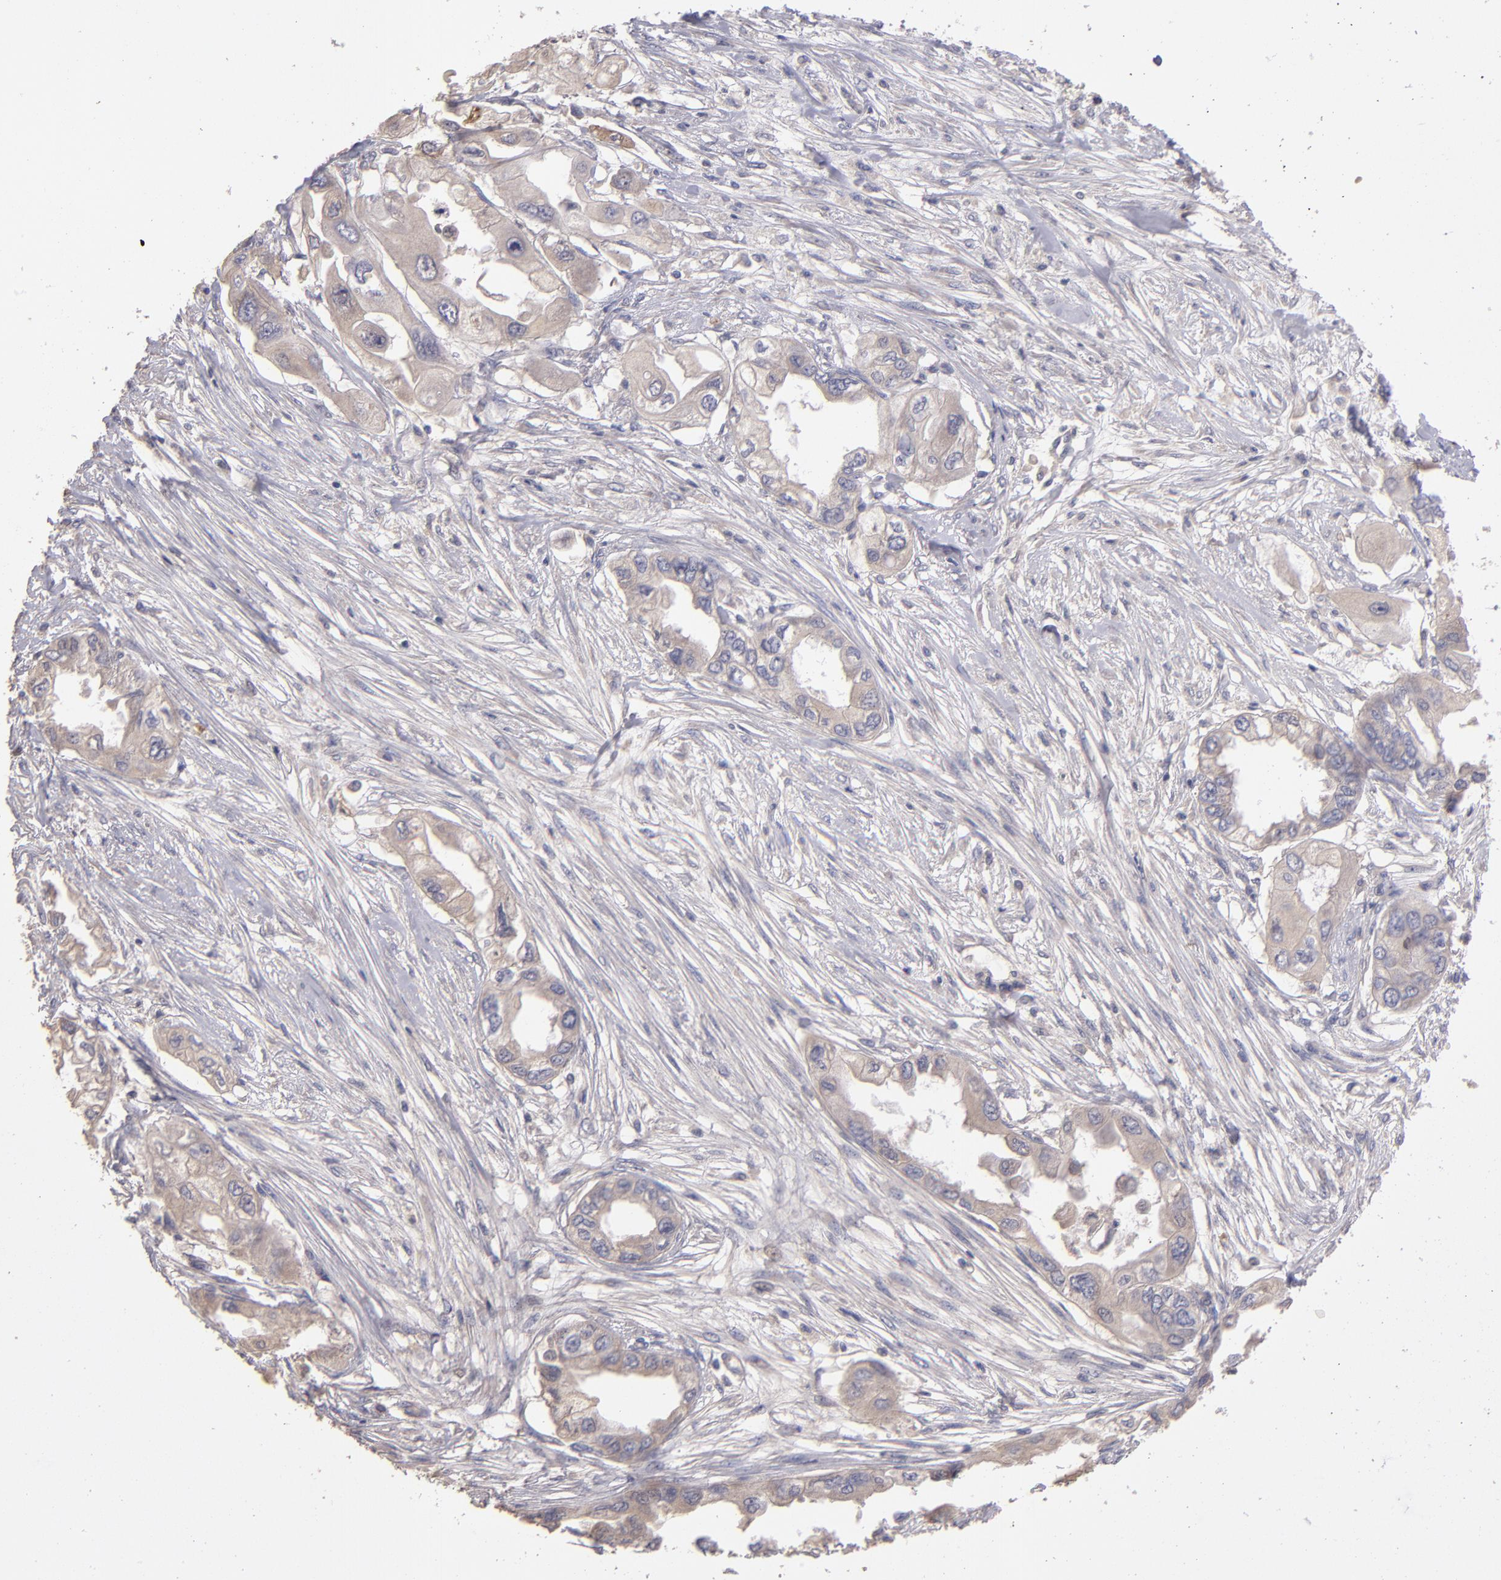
{"staining": {"intensity": "weak", "quantity": "25%-75%", "location": "cytoplasmic/membranous"}, "tissue": "endometrial cancer", "cell_type": "Tumor cells", "image_type": "cancer", "snomed": [{"axis": "morphology", "description": "Adenocarcinoma, NOS"}, {"axis": "topography", "description": "Endometrium"}], "caption": "Weak cytoplasmic/membranous protein positivity is present in approximately 25%-75% of tumor cells in endometrial adenocarcinoma.", "gene": "GNAZ", "patient": {"sex": "female", "age": 67}}